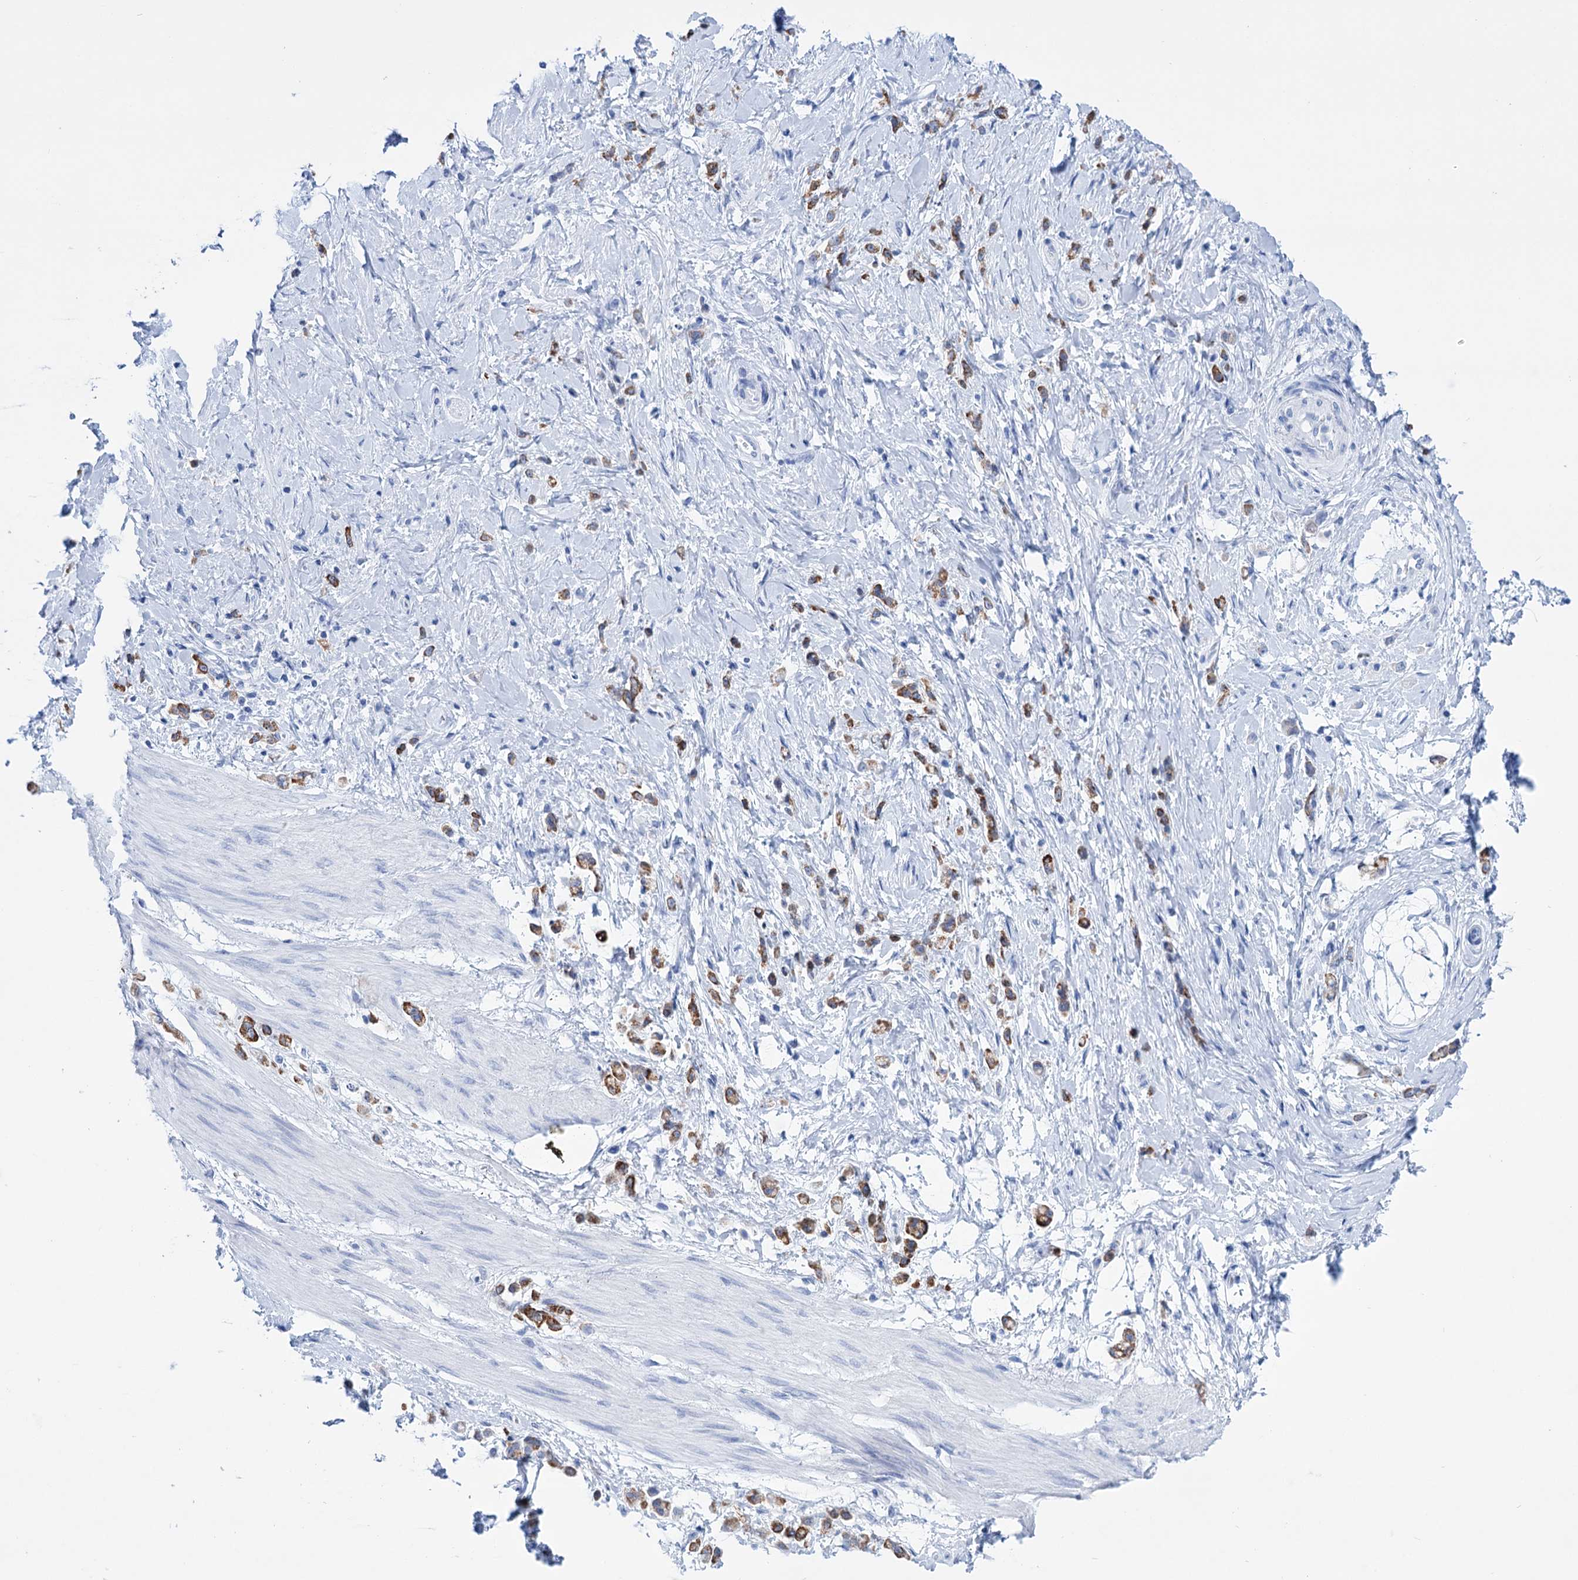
{"staining": {"intensity": "moderate", "quantity": ">75%", "location": "cytoplasmic/membranous"}, "tissue": "stomach cancer", "cell_type": "Tumor cells", "image_type": "cancer", "snomed": [{"axis": "morphology", "description": "Adenocarcinoma, NOS"}, {"axis": "topography", "description": "Stomach"}], "caption": "Protein staining exhibits moderate cytoplasmic/membranous expression in about >75% of tumor cells in adenocarcinoma (stomach). The staining was performed using DAB (3,3'-diaminobenzidine) to visualize the protein expression in brown, while the nuclei were stained in blue with hematoxylin (Magnification: 20x).", "gene": "FBXW12", "patient": {"sex": "female", "age": 60}}